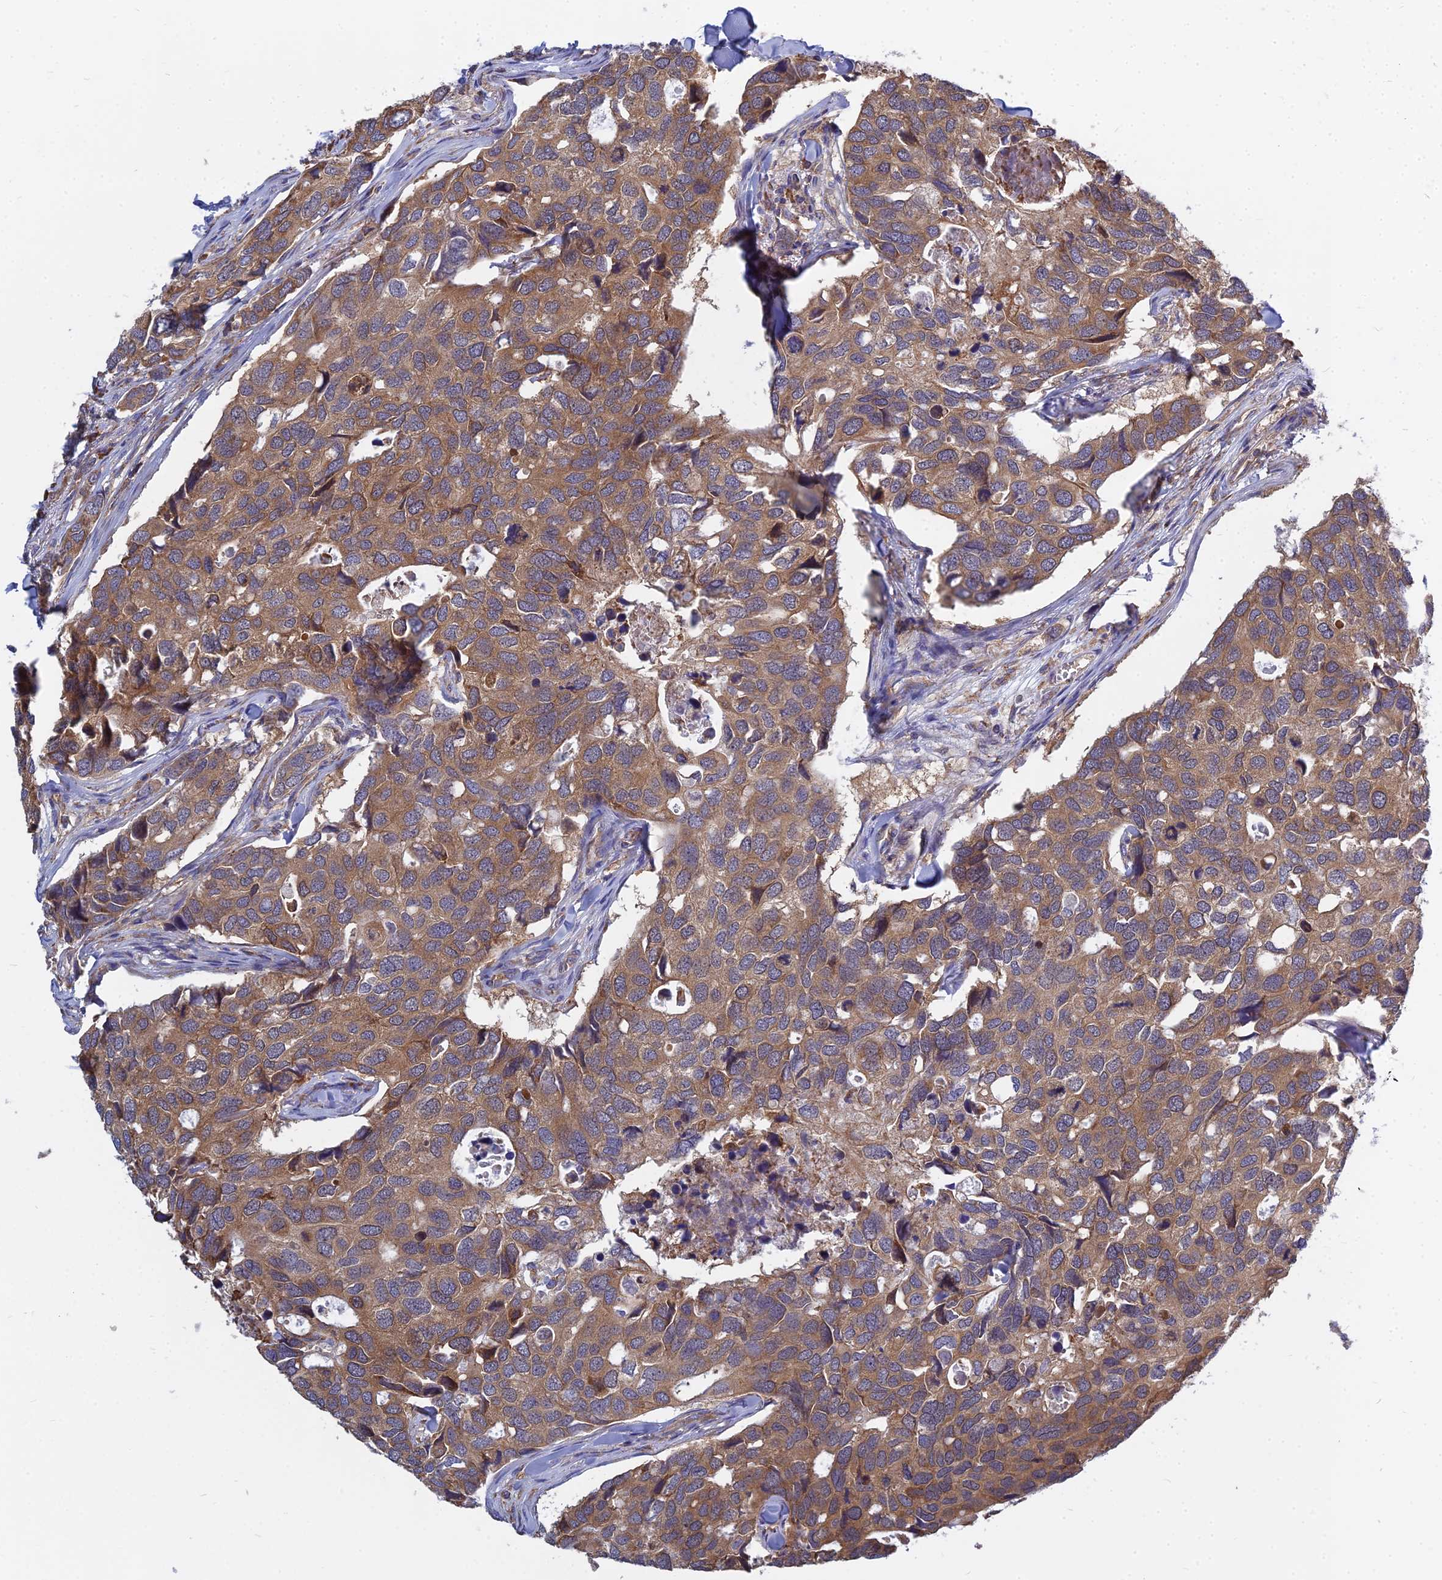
{"staining": {"intensity": "moderate", "quantity": ">75%", "location": "cytoplasmic/membranous"}, "tissue": "breast cancer", "cell_type": "Tumor cells", "image_type": "cancer", "snomed": [{"axis": "morphology", "description": "Duct carcinoma"}, {"axis": "topography", "description": "Breast"}], "caption": "Immunohistochemical staining of breast cancer exhibits medium levels of moderate cytoplasmic/membranous positivity in approximately >75% of tumor cells. The staining was performed using DAB, with brown indicating positive protein expression. Nuclei are stained blue with hematoxylin.", "gene": "KIAA1143", "patient": {"sex": "female", "age": 83}}